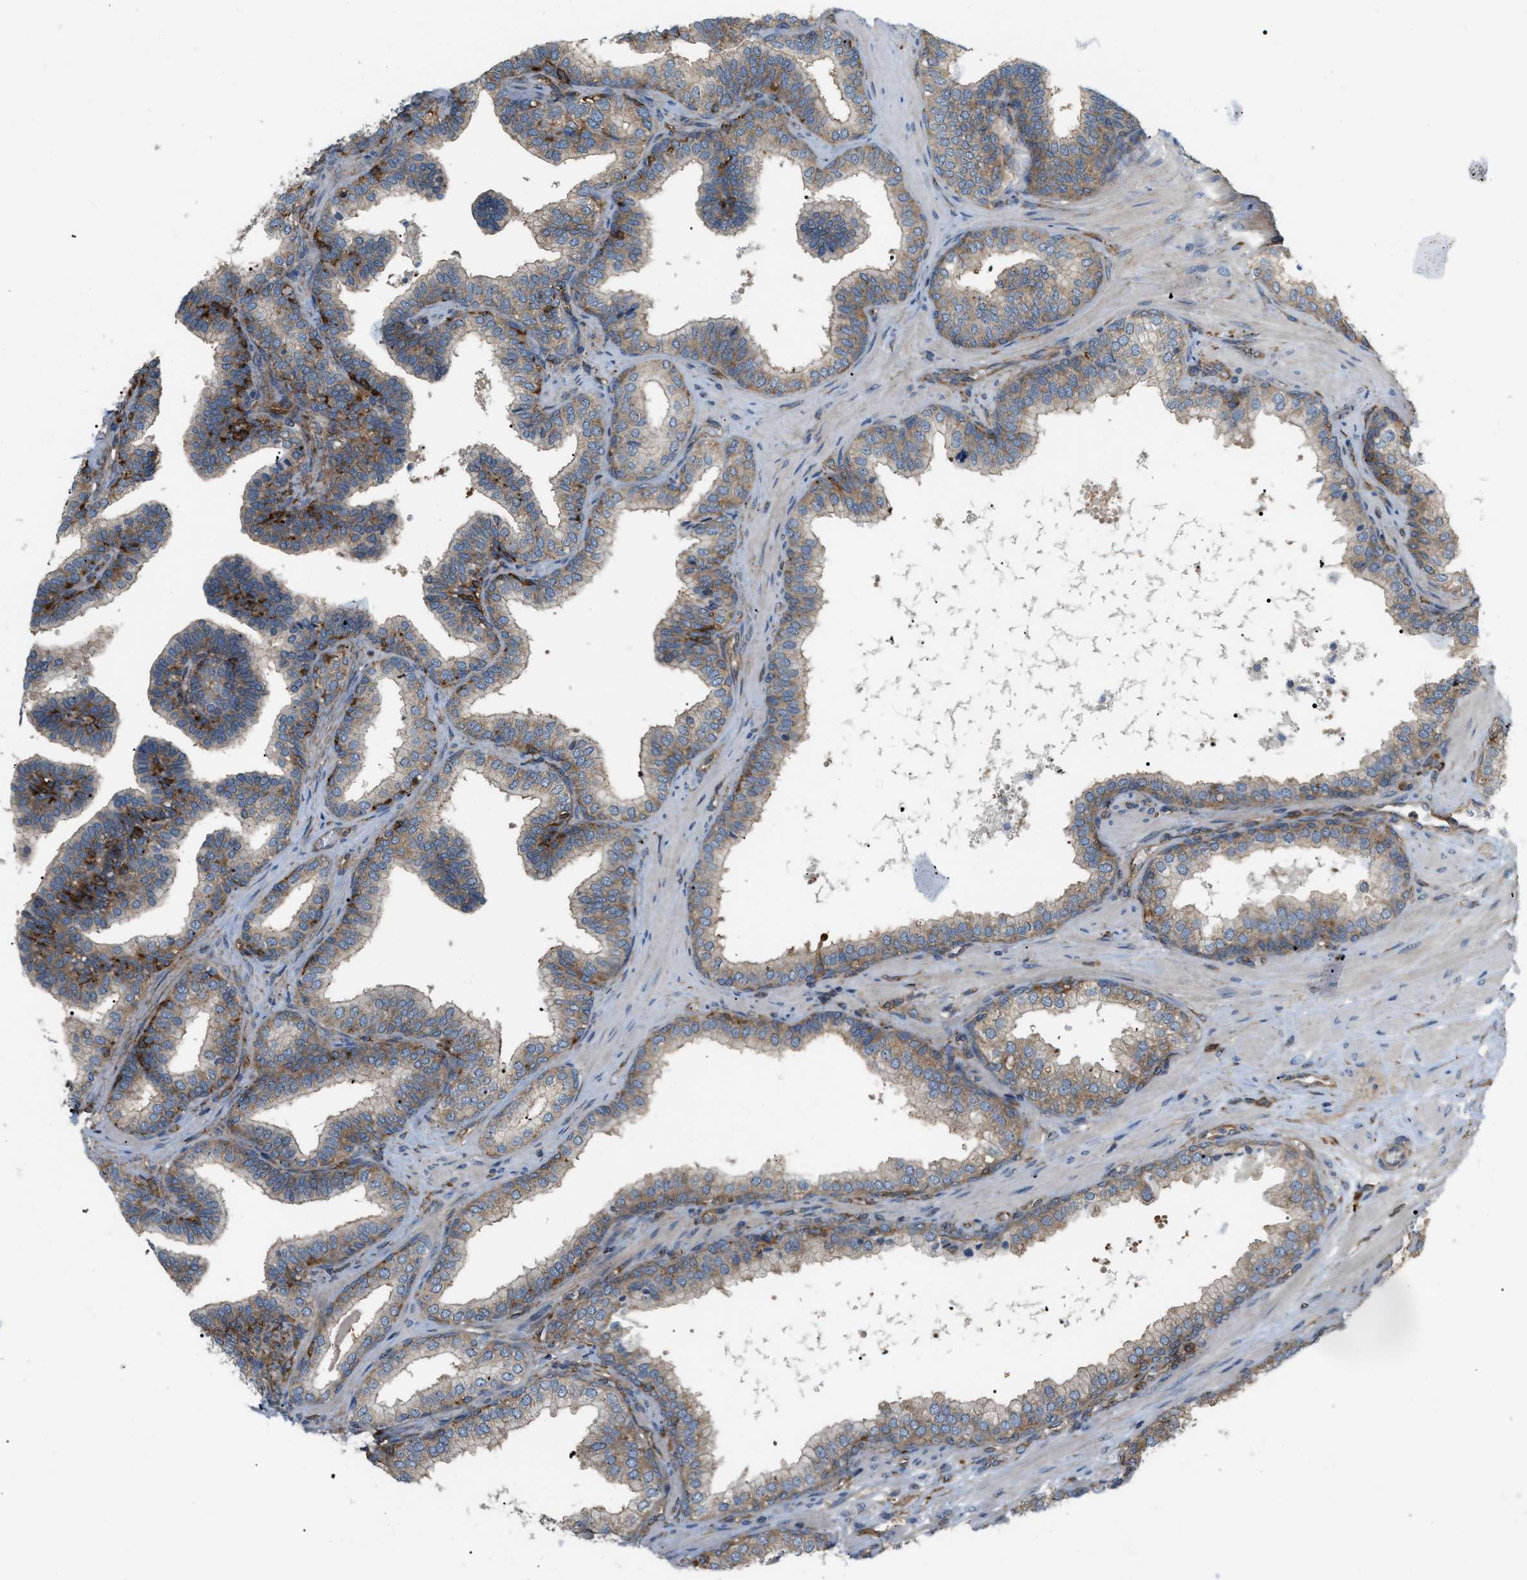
{"staining": {"intensity": "weak", "quantity": "25%-75%", "location": "cytoplasmic/membranous"}, "tissue": "prostate cancer", "cell_type": "Tumor cells", "image_type": "cancer", "snomed": [{"axis": "morphology", "description": "Adenocarcinoma, High grade"}, {"axis": "topography", "description": "Prostate"}], "caption": "IHC of prostate cancer shows low levels of weak cytoplasmic/membranous positivity in approximately 25%-75% of tumor cells.", "gene": "PICALM", "patient": {"sex": "male", "age": 52}}